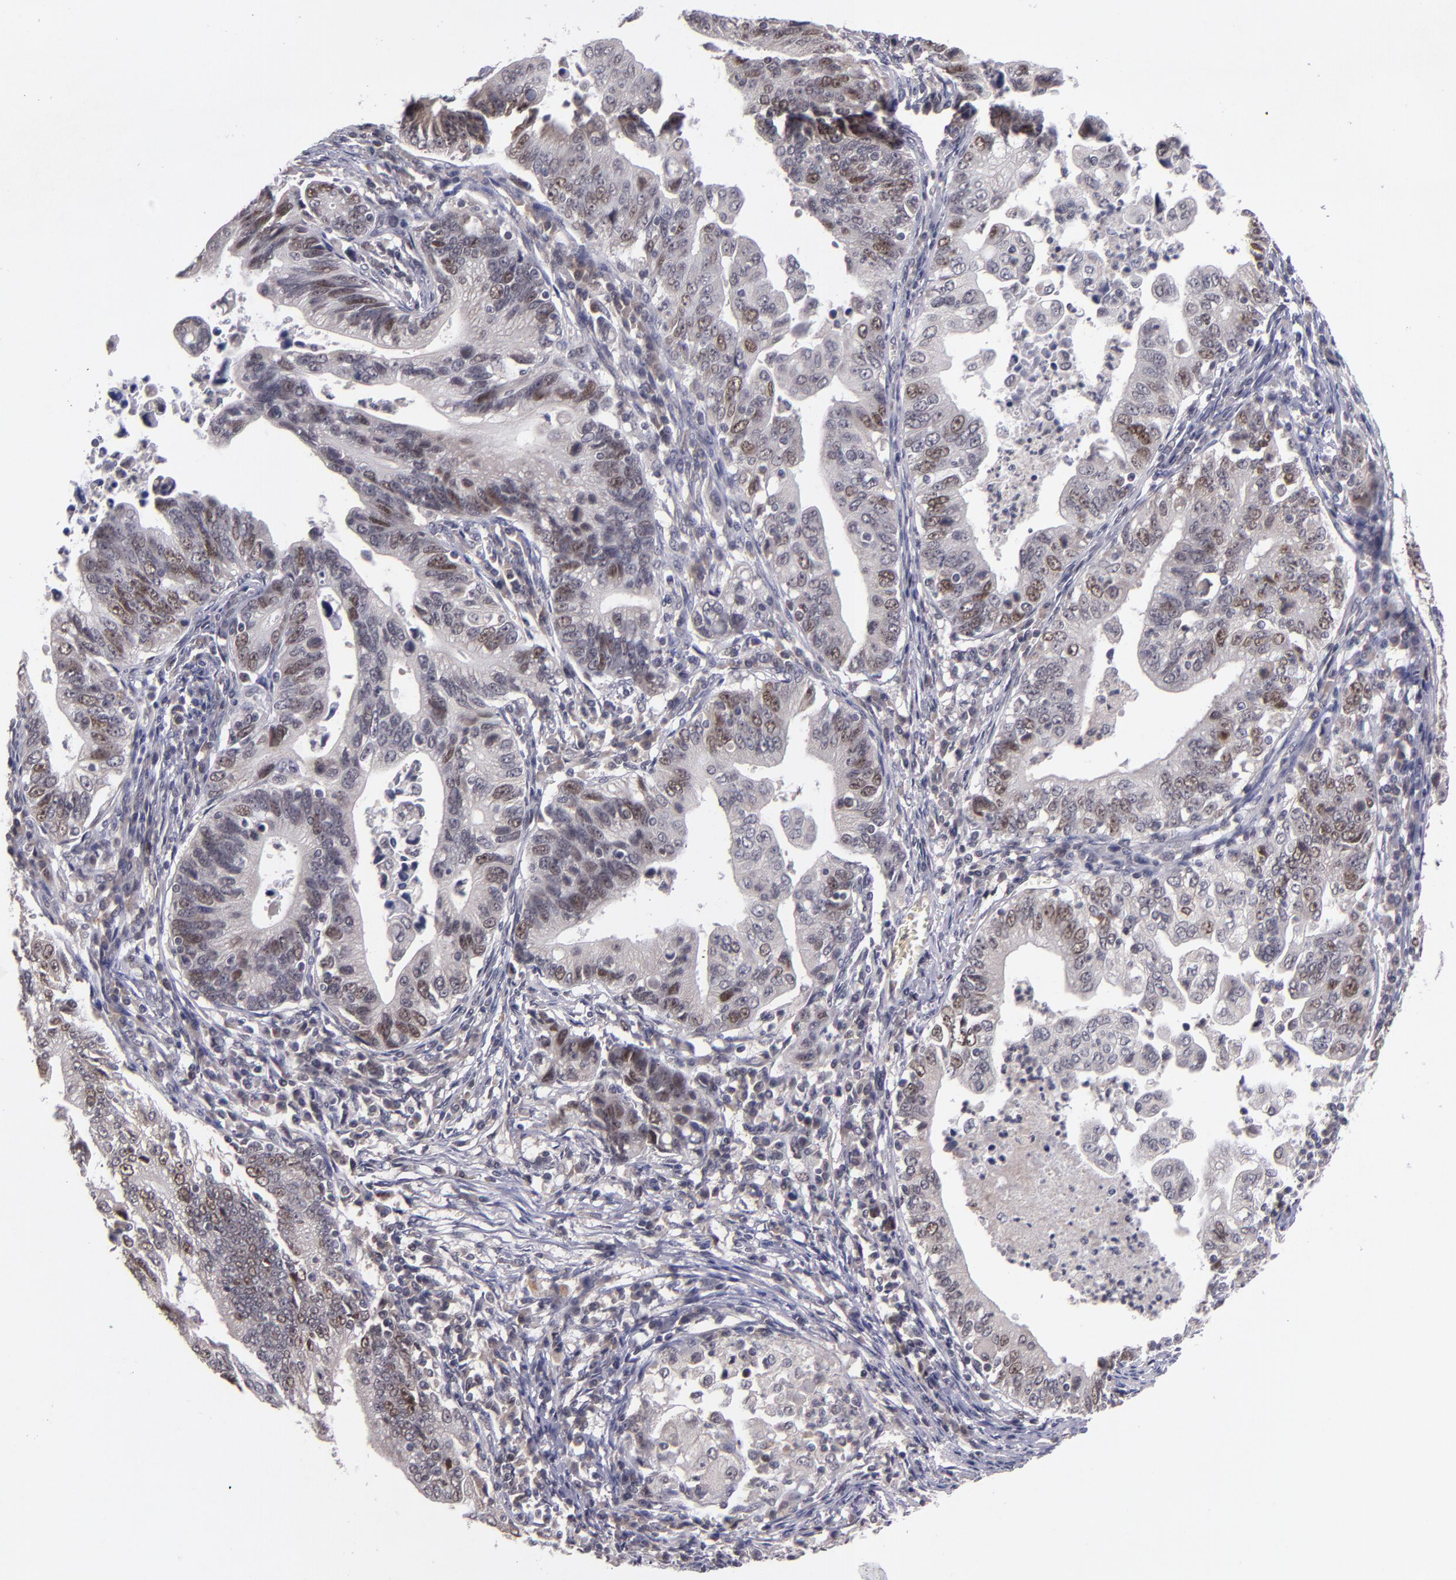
{"staining": {"intensity": "moderate", "quantity": "25%-75%", "location": "nuclear"}, "tissue": "stomach cancer", "cell_type": "Tumor cells", "image_type": "cancer", "snomed": [{"axis": "morphology", "description": "Adenocarcinoma, NOS"}, {"axis": "topography", "description": "Stomach, upper"}], "caption": "This is a histology image of immunohistochemistry staining of stomach cancer, which shows moderate staining in the nuclear of tumor cells.", "gene": "CDC7", "patient": {"sex": "female", "age": 50}}